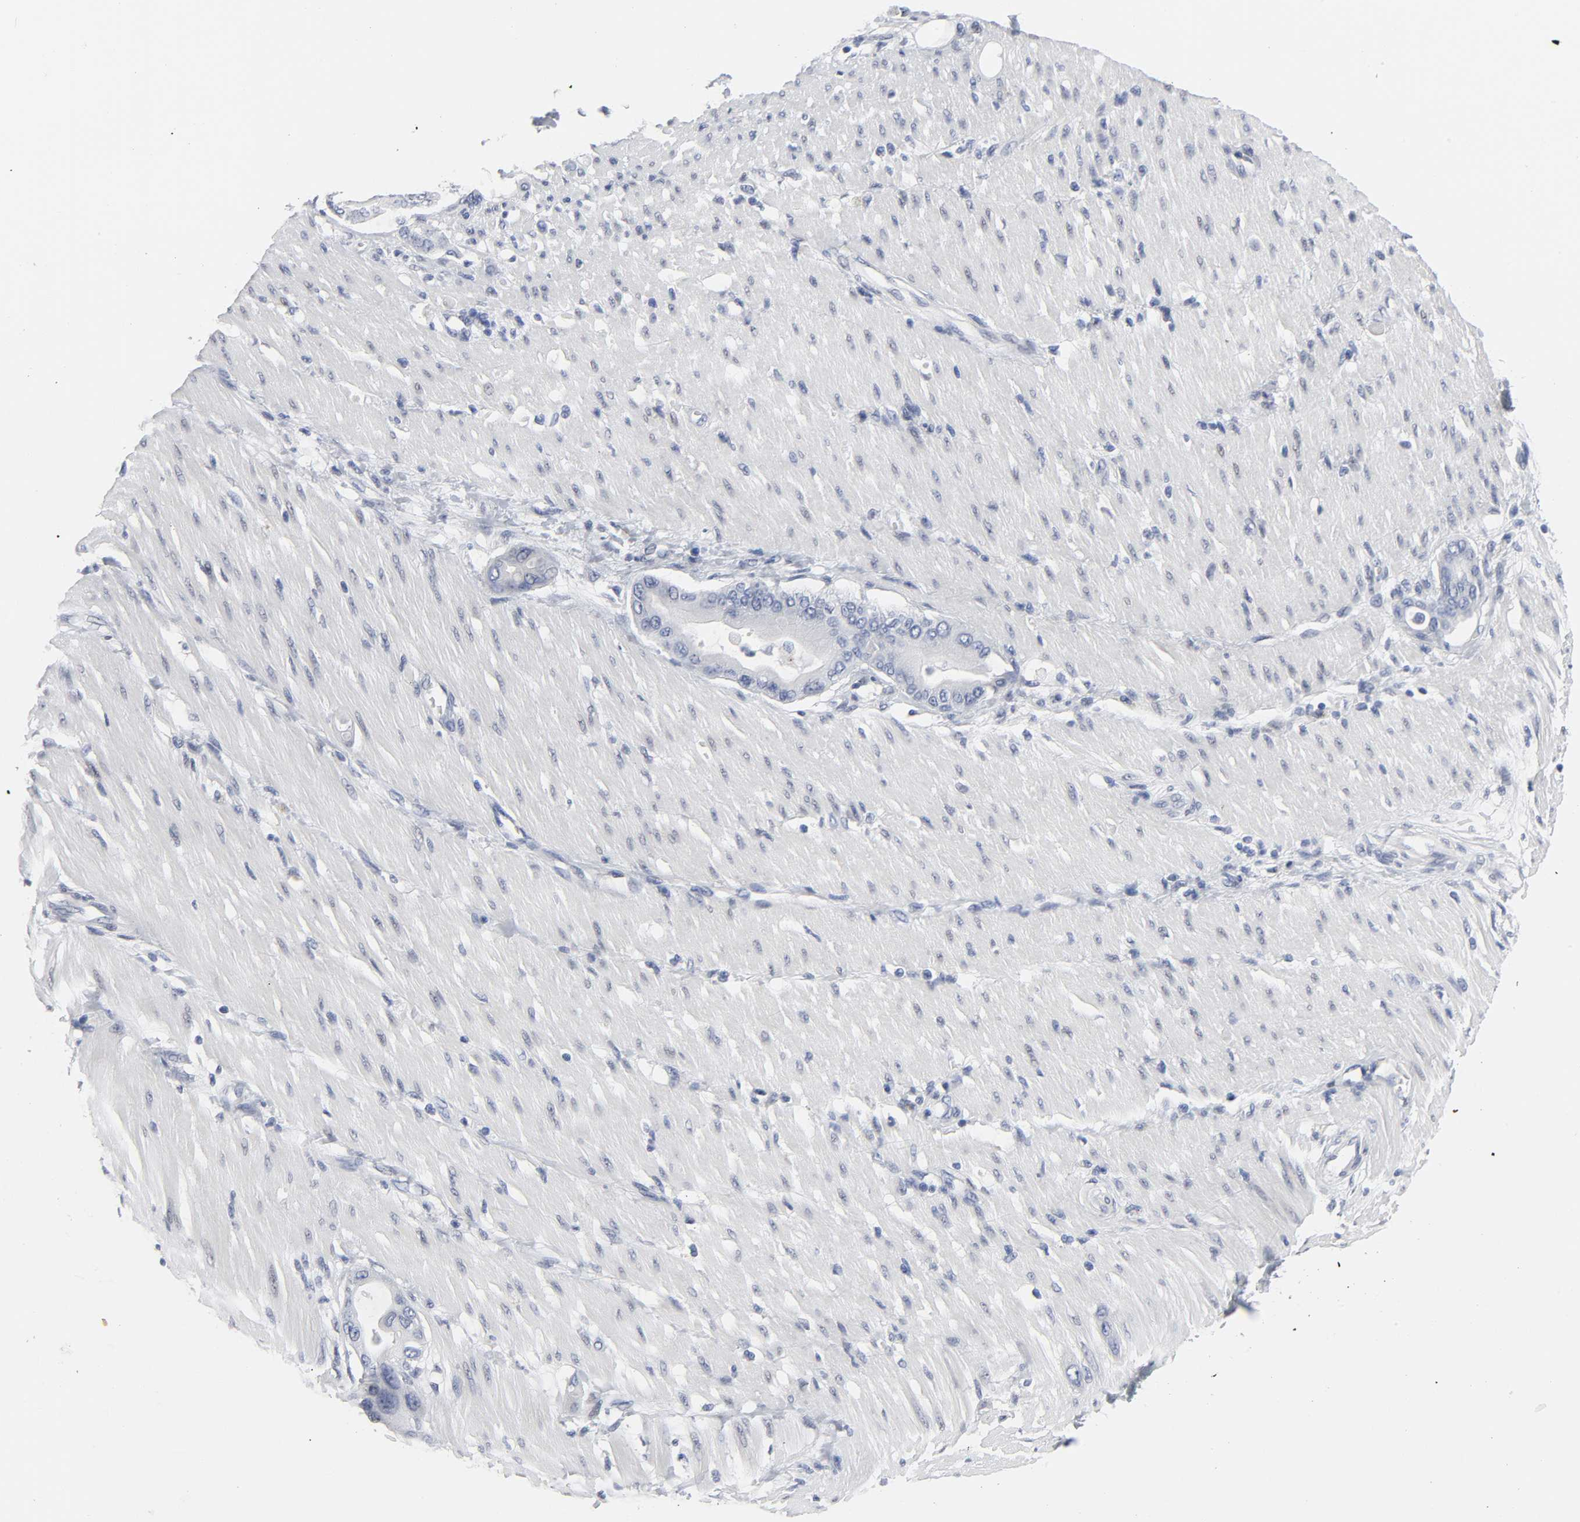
{"staining": {"intensity": "negative", "quantity": "none", "location": "none"}, "tissue": "pancreatic cancer", "cell_type": "Tumor cells", "image_type": "cancer", "snomed": [{"axis": "morphology", "description": "Adenocarcinoma, NOS"}, {"axis": "morphology", "description": "Adenocarcinoma, metastatic, NOS"}, {"axis": "topography", "description": "Lymph node"}, {"axis": "topography", "description": "Pancreas"}, {"axis": "topography", "description": "Duodenum"}], "caption": "Tumor cells are negative for protein expression in human pancreatic cancer (metastatic adenocarcinoma). (Immunohistochemistry, brightfield microscopy, high magnification).", "gene": "SALL2", "patient": {"sex": "female", "age": 64}}